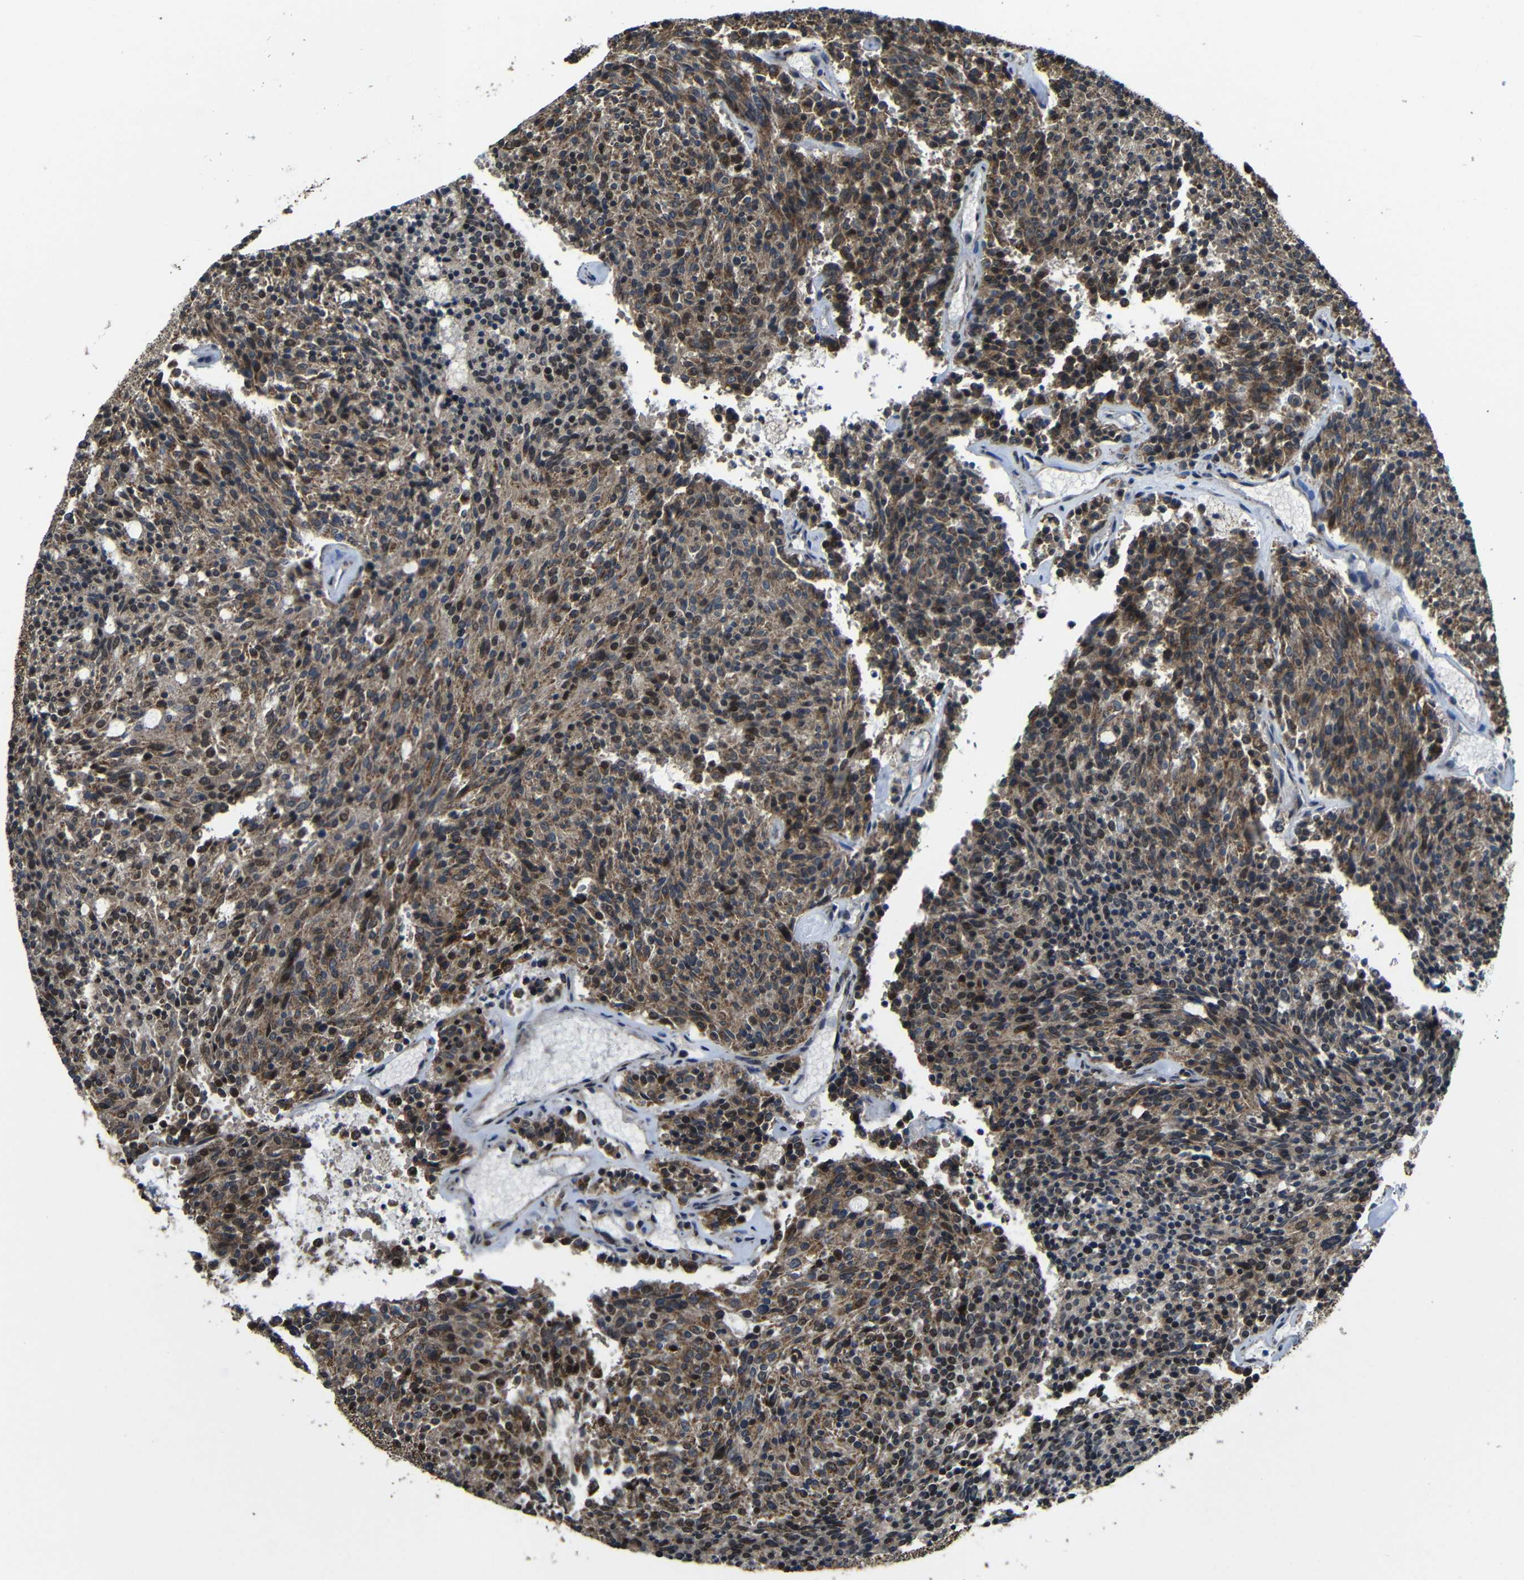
{"staining": {"intensity": "moderate", "quantity": ">75%", "location": "cytoplasmic/membranous,nuclear"}, "tissue": "carcinoid", "cell_type": "Tumor cells", "image_type": "cancer", "snomed": [{"axis": "morphology", "description": "Carcinoid, malignant, NOS"}, {"axis": "topography", "description": "Pancreas"}], "caption": "Protein expression by immunohistochemistry shows moderate cytoplasmic/membranous and nuclear expression in approximately >75% of tumor cells in carcinoid. (IHC, brightfield microscopy, high magnification).", "gene": "FAM172A", "patient": {"sex": "female", "age": 54}}